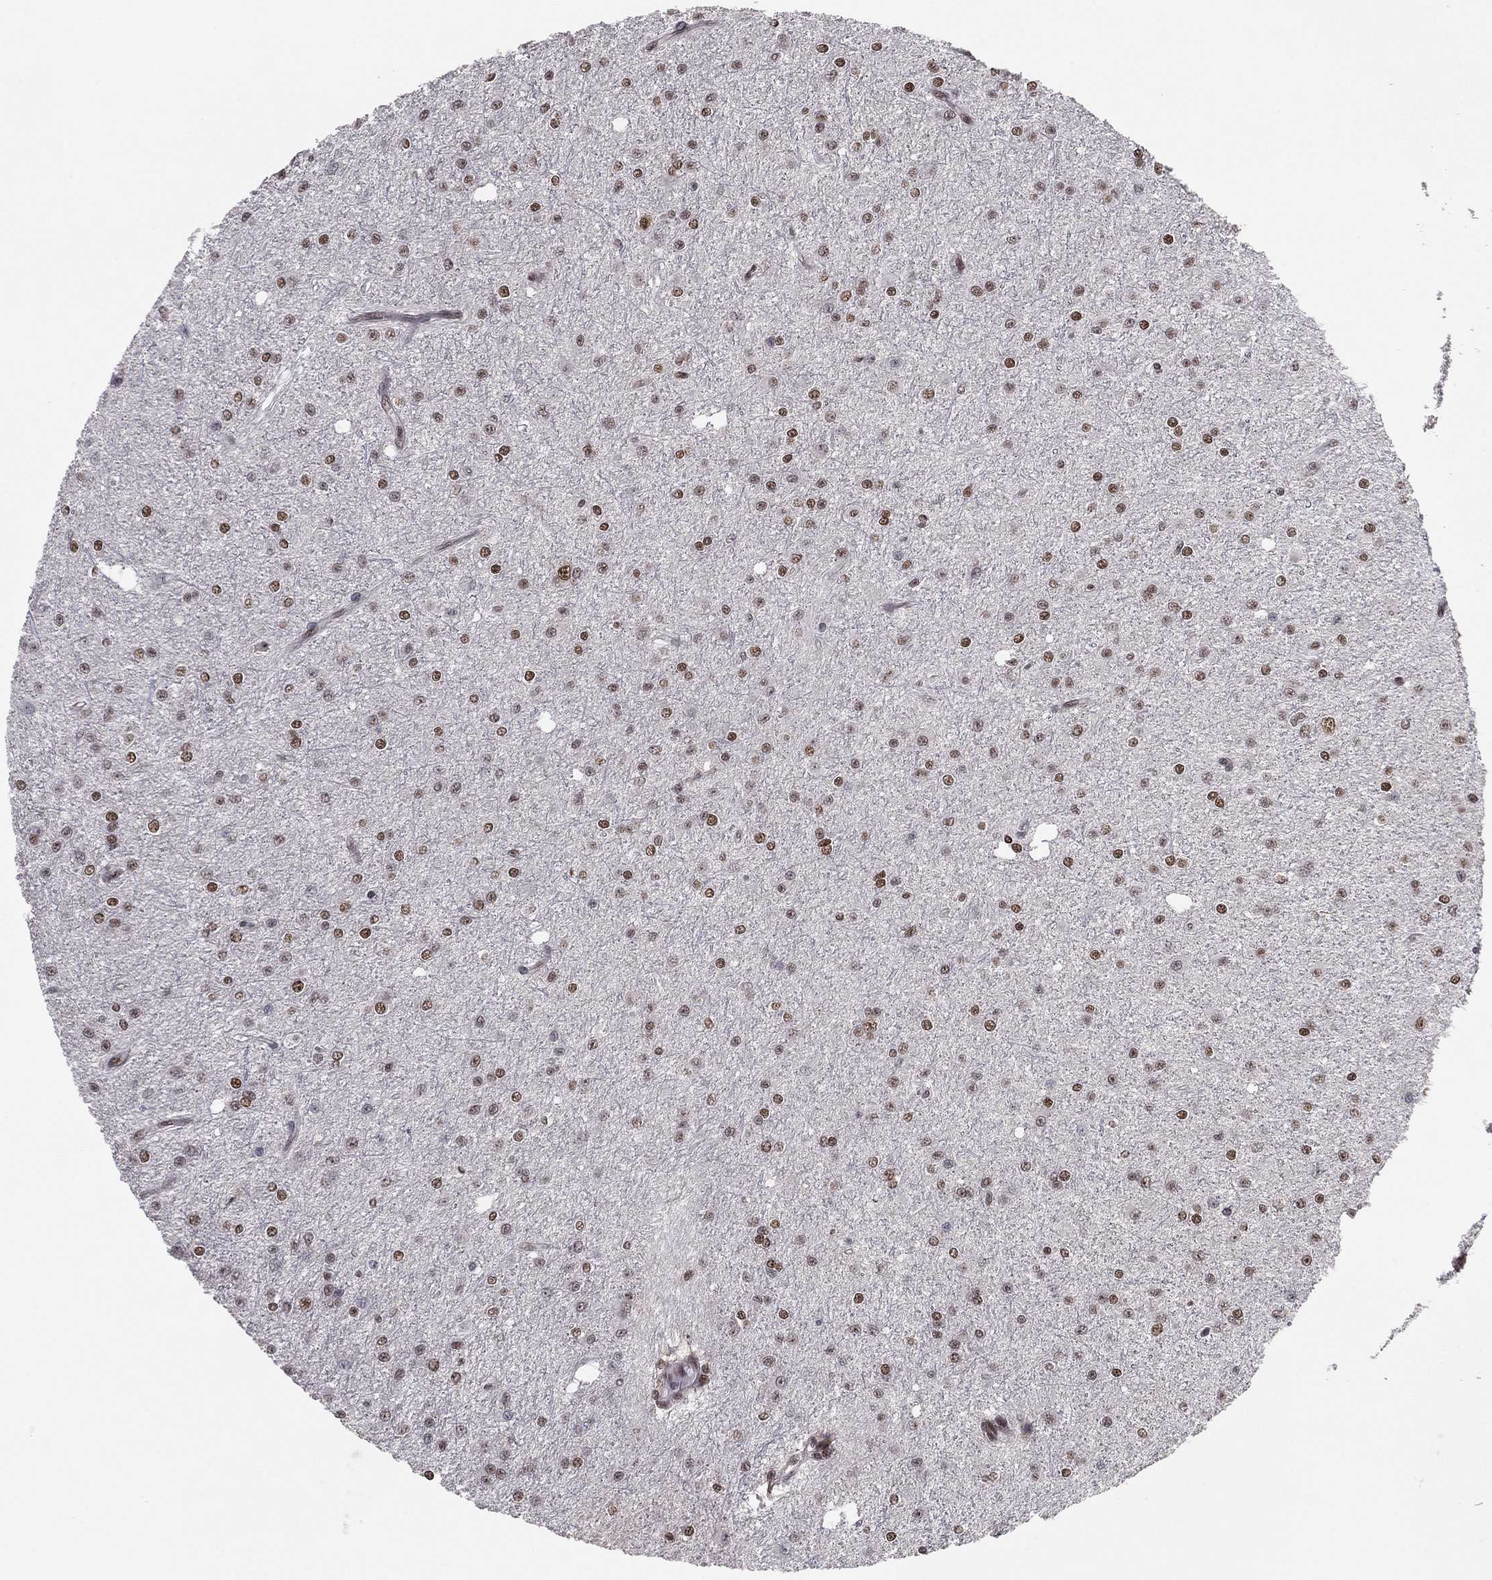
{"staining": {"intensity": "strong", "quantity": "<25%", "location": "nuclear"}, "tissue": "glioma", "cell_type": "Tumor cells", "image_type": "cancer", "snomed": [{"axis": "morphology", "description": "Glioma, malignant, Low grade"}, {"axis": "topography", "description": "Brain"}], "caption": "Immunohistochemistry of low-grade glioma (malignant) demonstrates medium levels of strong nuclear positivity in approximately <25% of tumor cells.", "gene": "GPALPP1", "patient": {"sex": "male", "age": 27}}